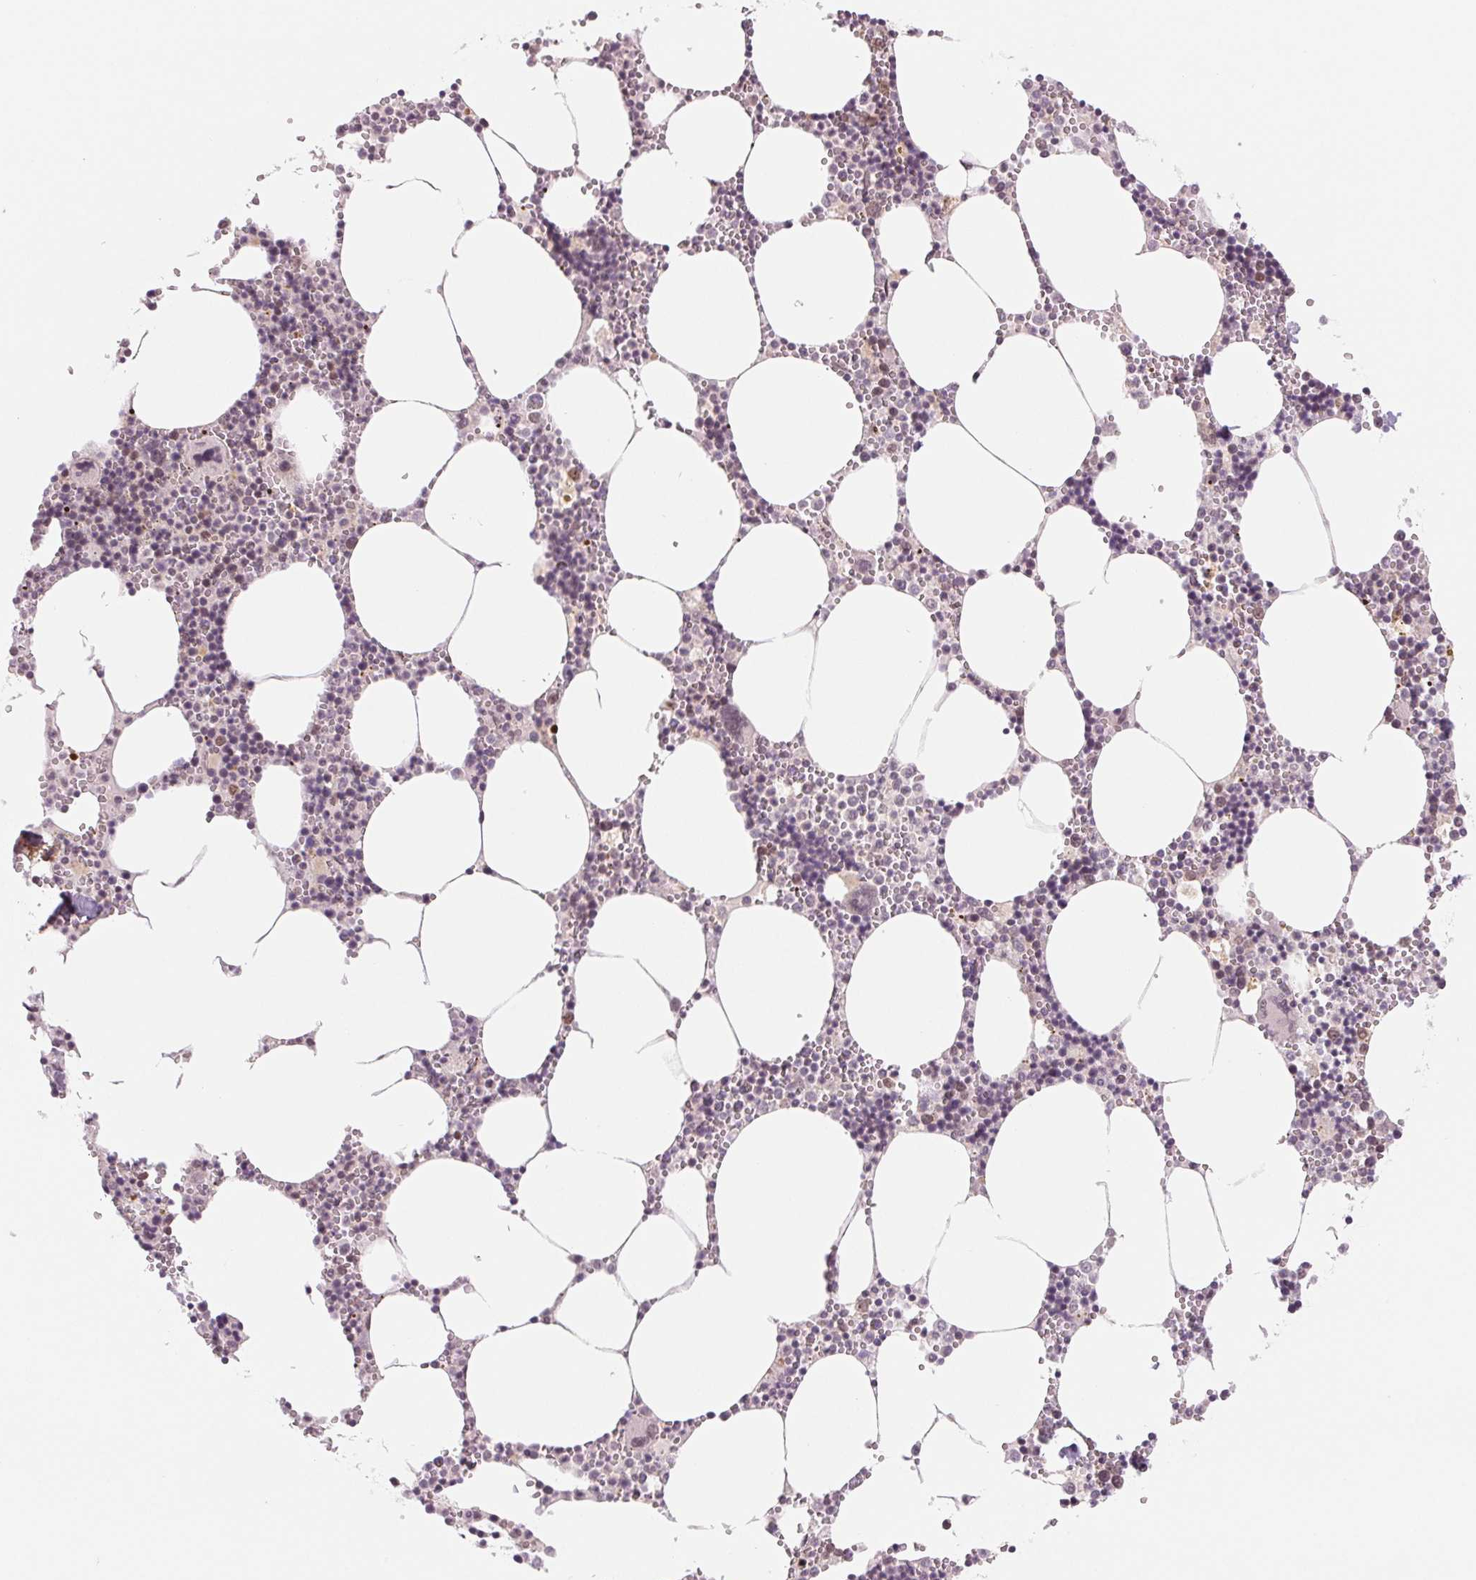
{"staining": {"intensity": "strong", "quantity": "<25%", "location": "nuclear"}, "tissue": "bone marrow", "cell_type": "Hematopoietic cells", "image_type": "normal", "snomed": [{"axis": "morphology", "description": "Normal tissue, NOS"}, {"axis": "topography", "description": "Bone marrow"}], "caption": "DAB (3,3'-diaminobenzidine) immunohistochemical staining of benign human bone marrow reveals strong nuclear protein staining in about <25% of hematopoietic cells. (IHC, brightfield microscopy, high magnification).", "gene": "DNAJB6", "patient": {"sex": "male", "age": 54}}